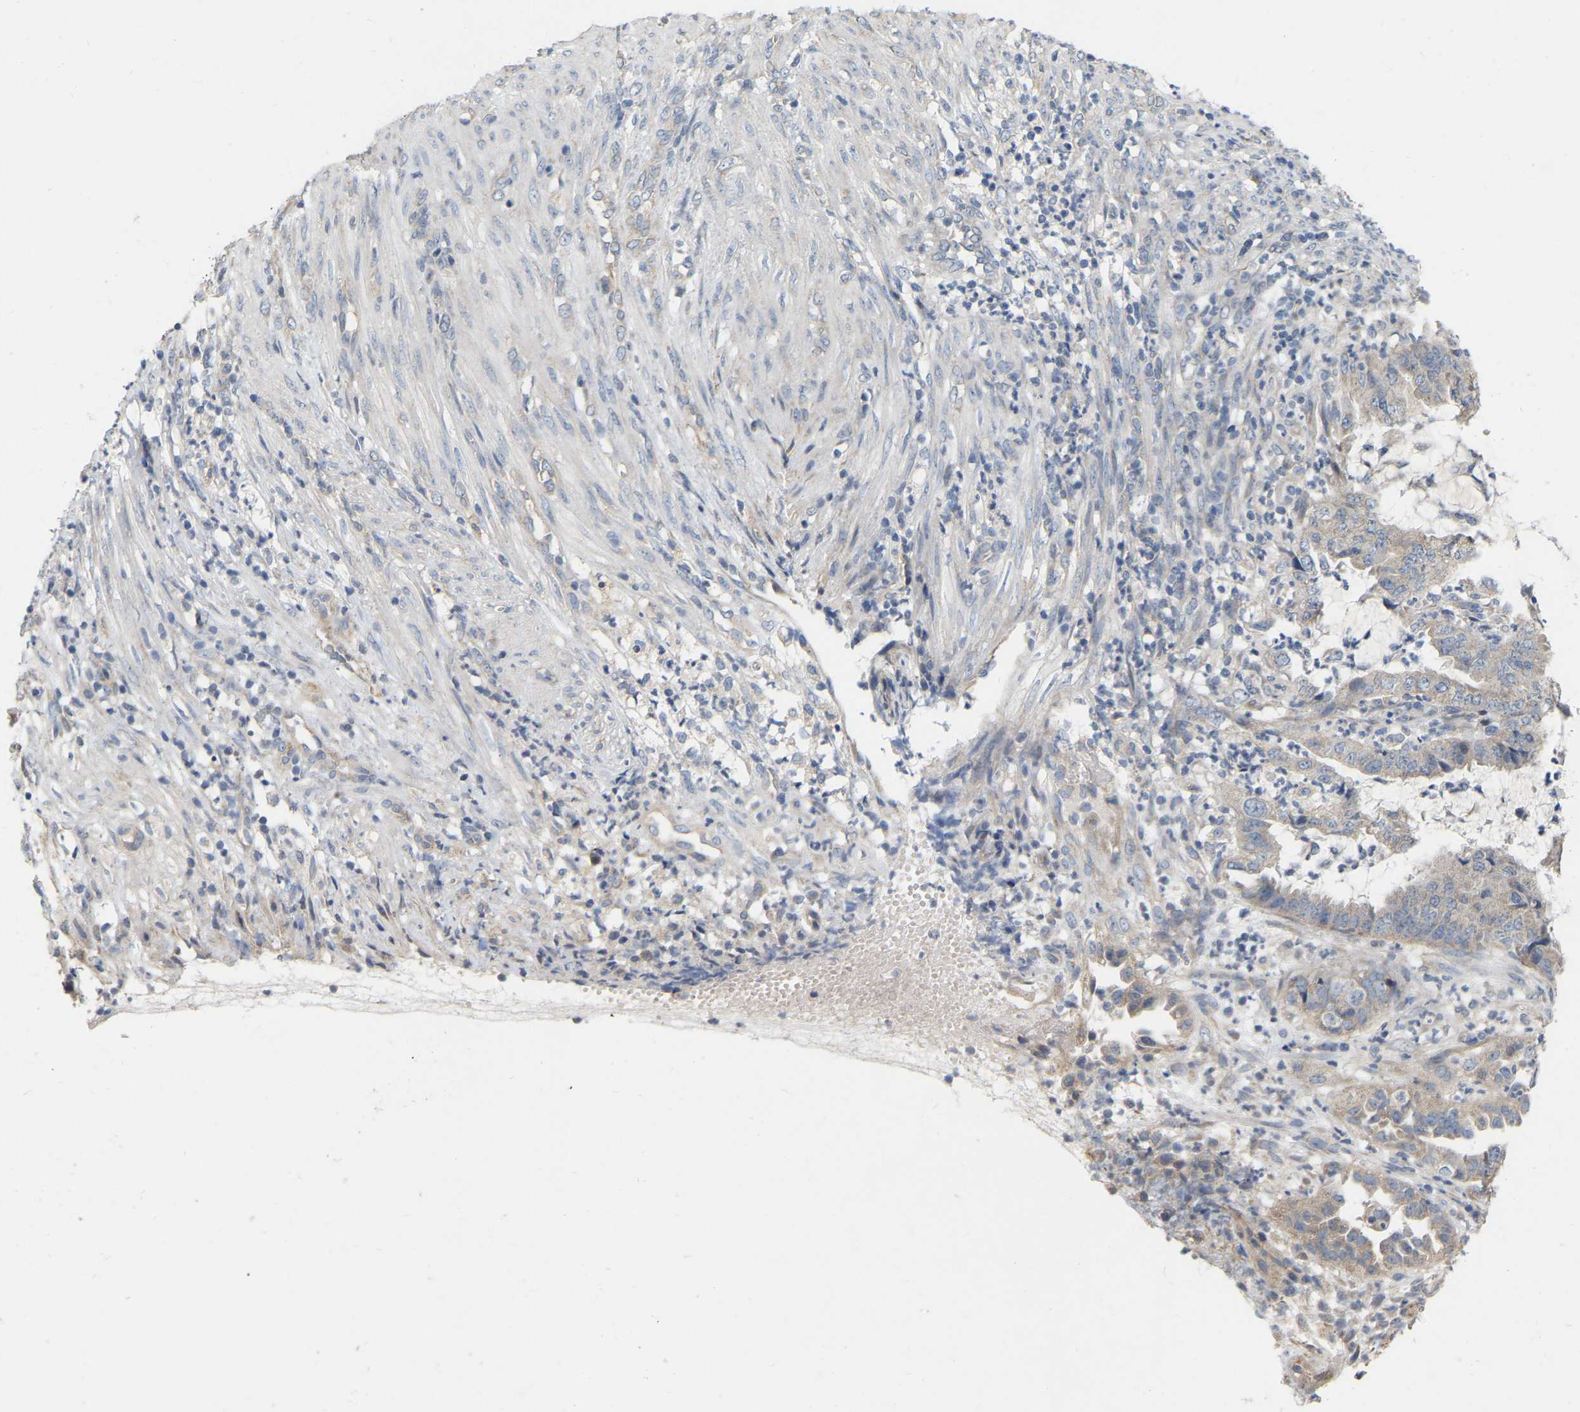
{"staining": {"intensity": "moderate", "quantity": "<25%", "location": "cytoplasmic/membranous"}, "tissue": "endometrial cancer", "cell_type": "Tumor cells", "image_type": "cancer", "snomed": [{"axis": "morphology", "description": "Adenocarcinoma, NOS"}, {"axis": "topography", "description": "Endometrium"}], "caption": "Immunohistochemistry (IHC) of human endometrial cancer displays low levels of moderate cytoplasmic/membranous staining in about <25% of tumor cells. (DAB (3,3'-diaminobenzidine) IHC with brightfield microscopy, high magnification).", "gene": "SSH1", "patient": {"sex": "female", "age": 51}}